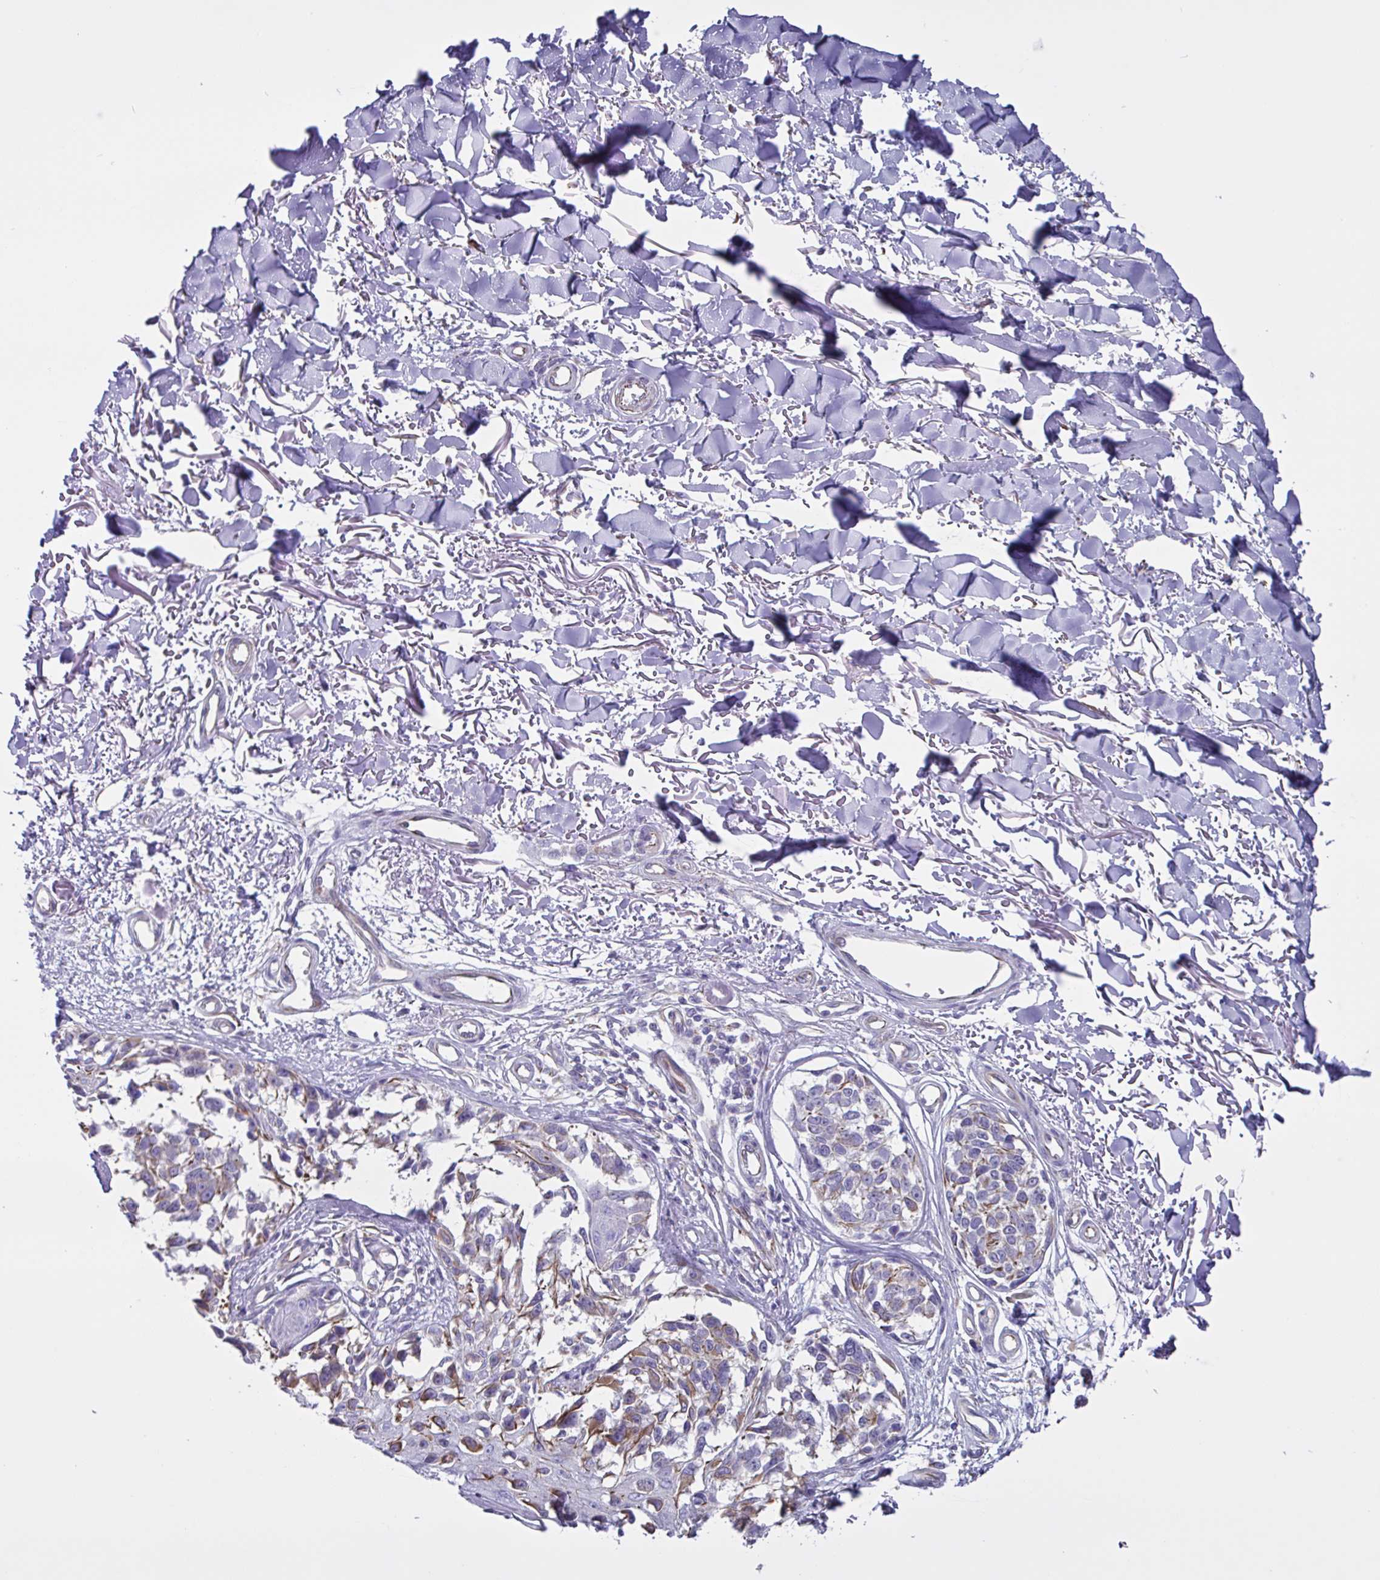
{"staining": {"intensity": "moderate", "quantity": ">75%", "location": "cytoplasmic/membranous"}, "tissue": "melanoma", "cell_type": "Tumor cells", "image_type": "cancer", "snomed": [{"axis": "morphology", "description": "Malignant melanoma, NOS"}, {"axis": "topography", "description": "Skin"}], "caption": "Malignant melanoma was stained to show a protein in brown. There is medium levels of moderate cytoplasmic/membranous positivity in approximately >75% of tumor cells.", "gene": "TMEM86B", "patient": {"sex": "male", "age": 73}}